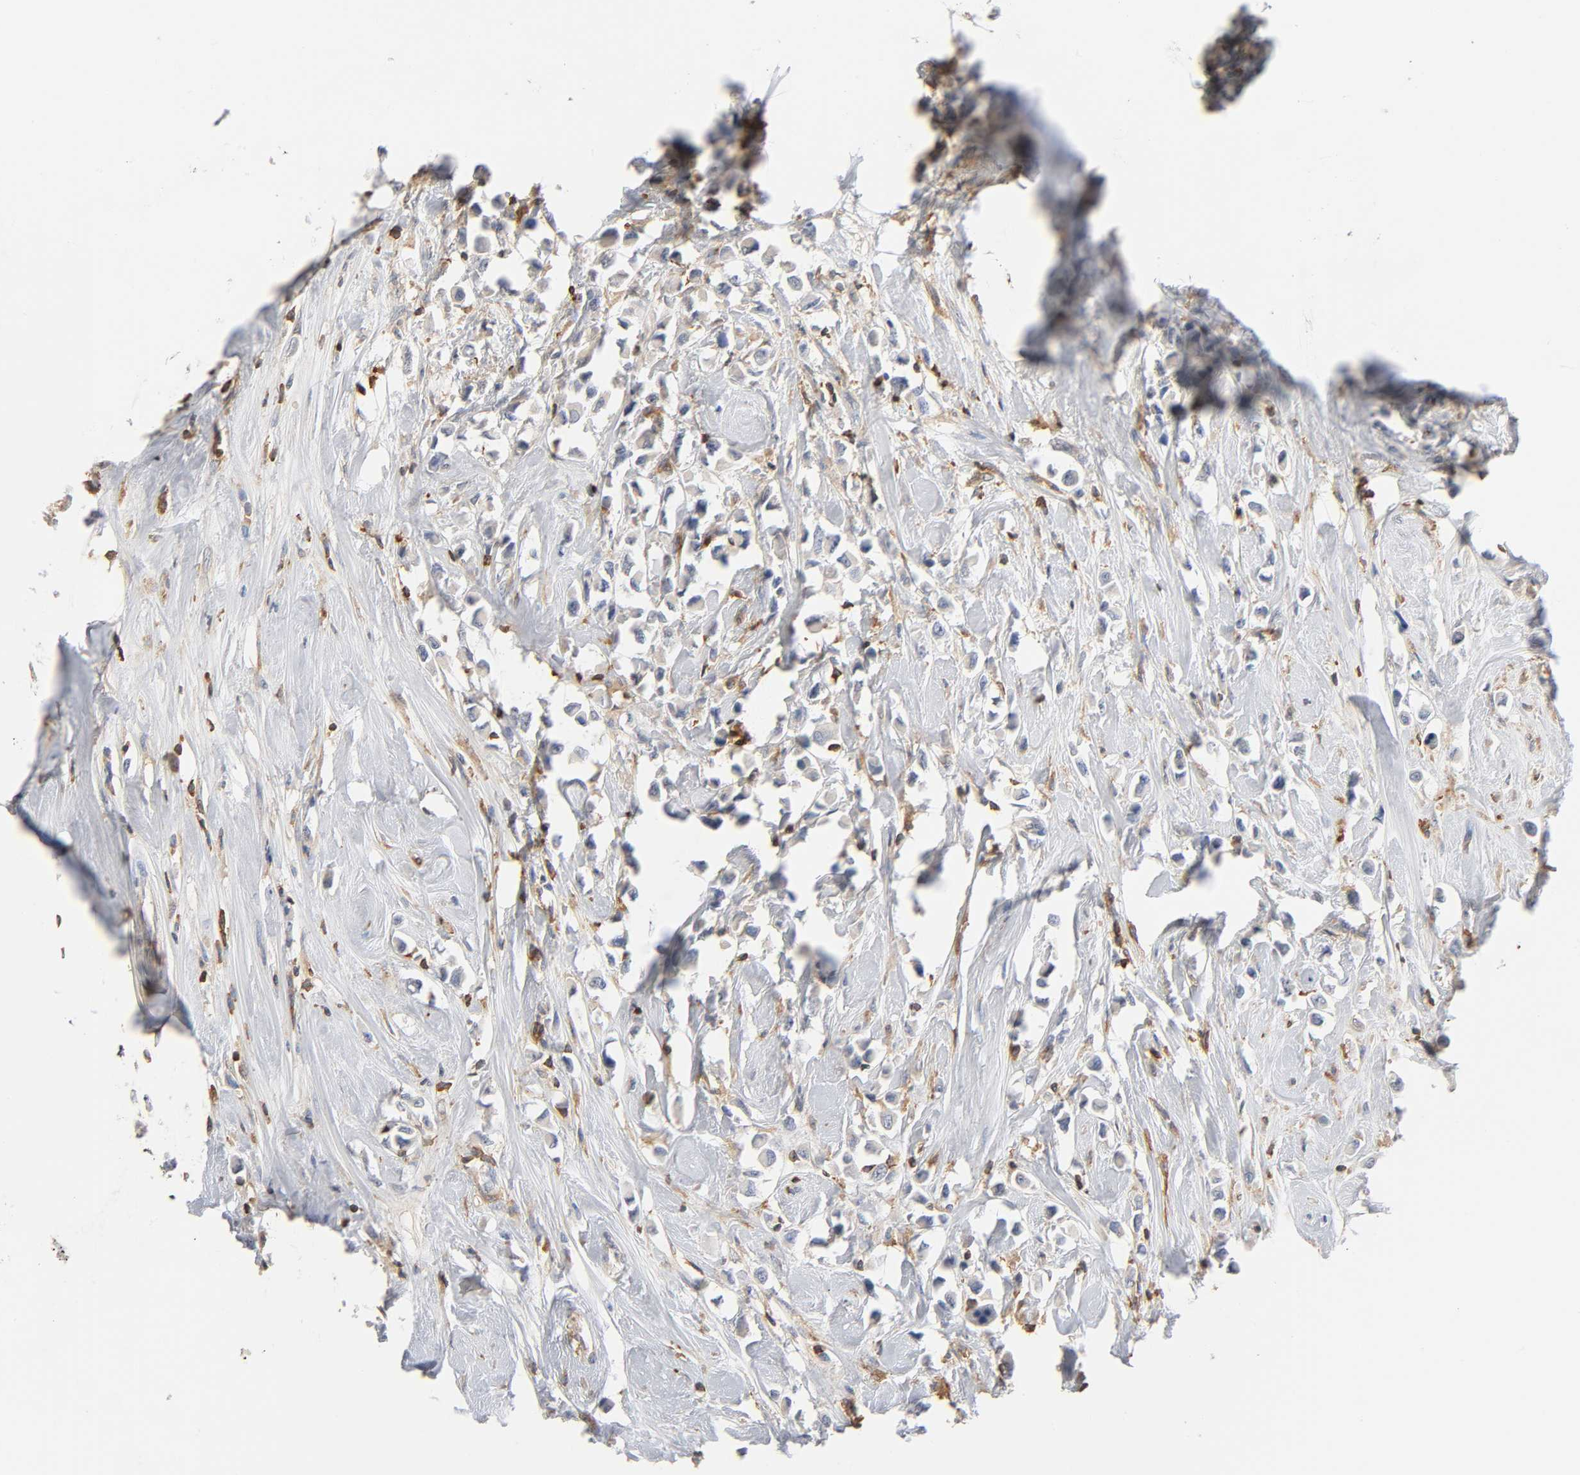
{"staining": {"intensity": "negative", "quantity": "none", "location": "none"}, "tissue": "breast cancer", "cell_type": "Tumor cells", "image_type": "cancer", "snomed": [{"axis": "morphology", "description": "Duct carcinoma"}, {"axis": "topography", "description": "Breast"}], "caption": "A micrograph of human breast invasive ductal carcinoma is negative for staining in tumor cells.", "gene": "BIN1", "patient": {"sex": "female", "age": 61}}